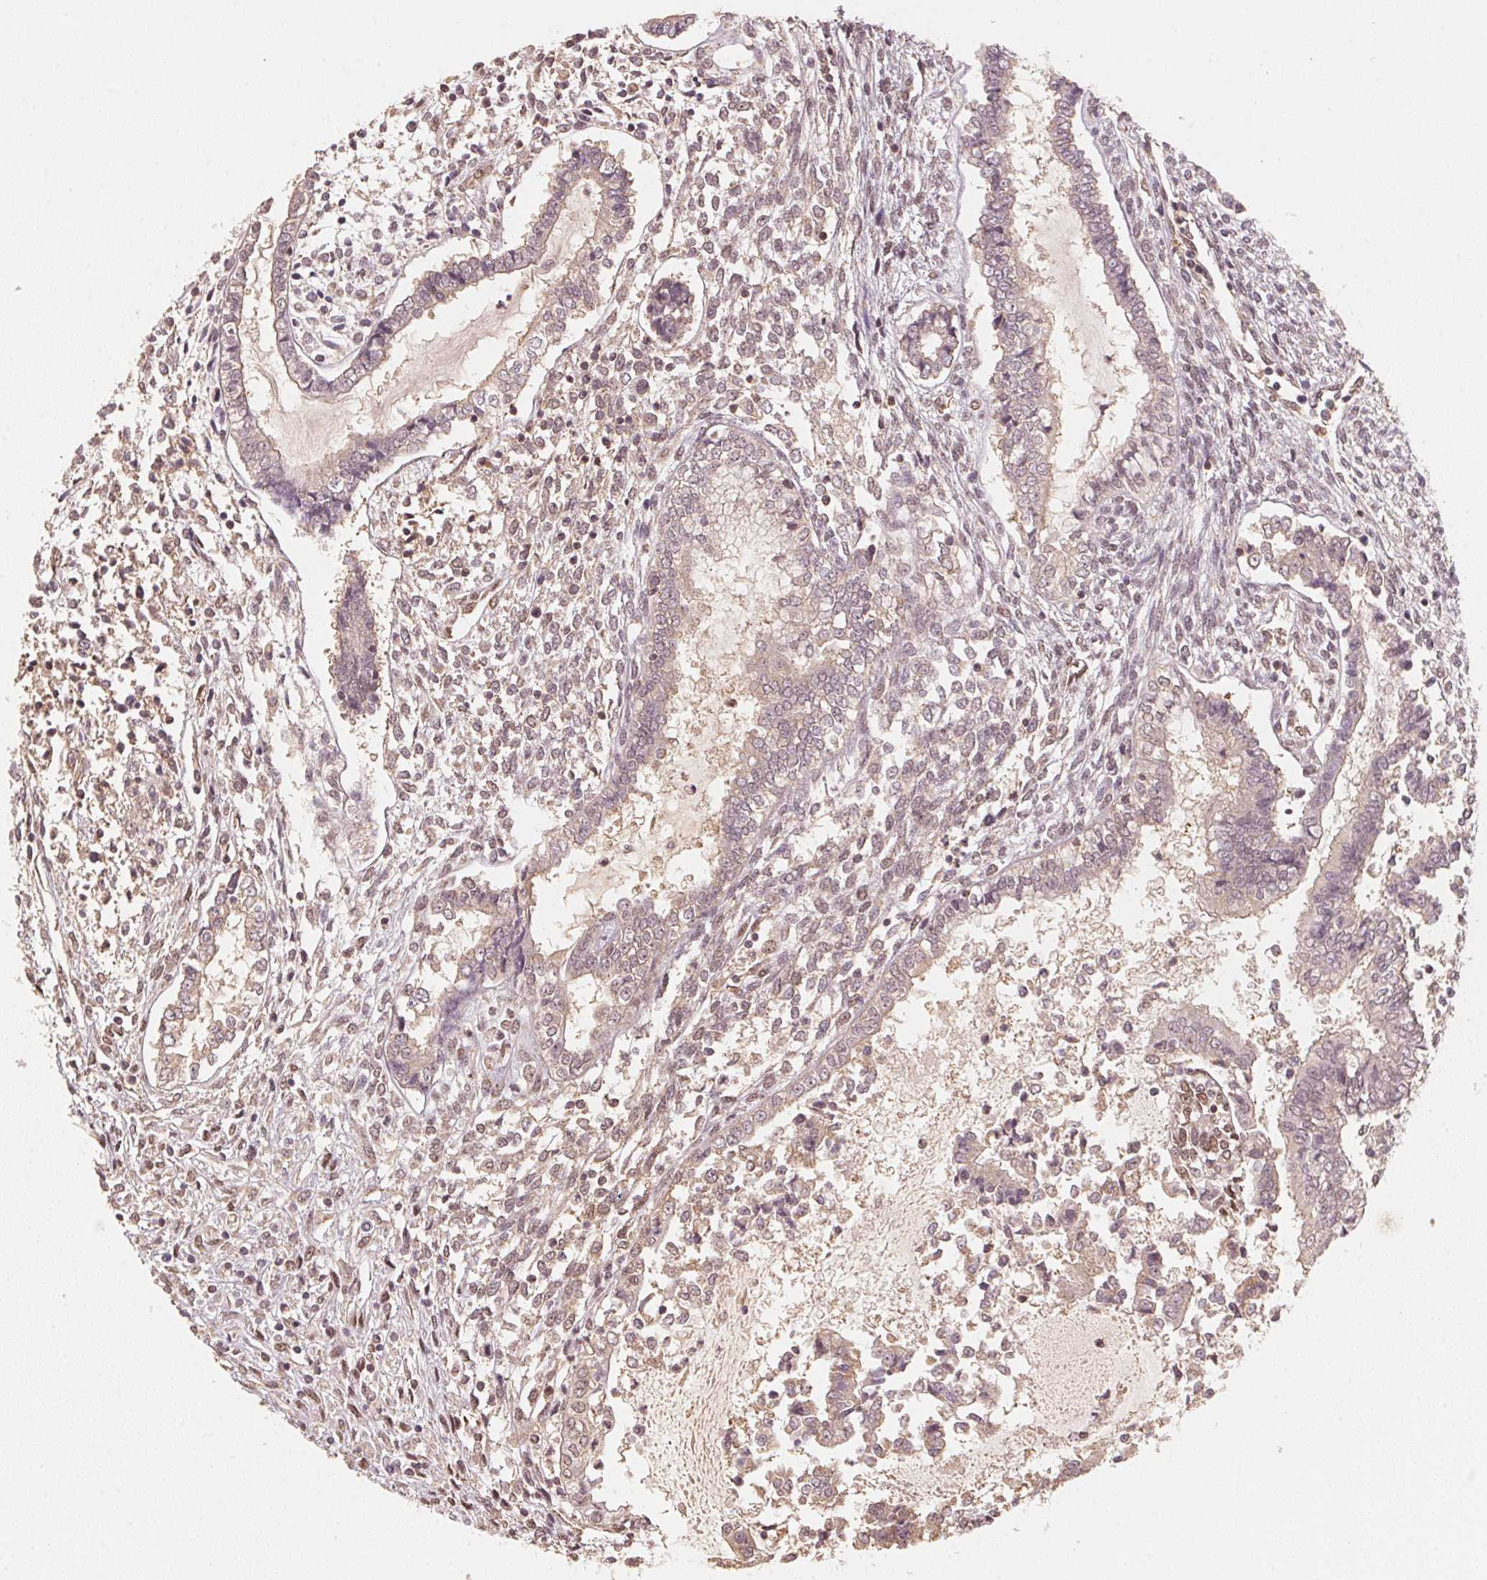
{"staining": {"intensity": "weak", "quantity": "25%-75%", "location": "cytoplasmic/membranous"}, "tissue": "testis cancer", "cell_type": "Tumor cells", "image_type": "cancer", "snomed": [{"axis": "morphology", "description": "Carcinoma, Embryonal, NOS"}, {"axis": "topography", "description": "Testis"}], "caption": "Immunohistochemistry staining of testis cancer (embryonal carcinoma), which exhibits low levels of weak cytoplasmic/membranous staining in about 25%-75% of tumor cells indicating weak cytoplasmic/membranous protein positivity. The staining was performed using DAB (3,3'-diaminobenzidine) (brown) for protein detection and nuclei were counterstained in hematoxylin (blue).", "gene": "C2orf73", "patient": {"sex": "male", "age": 37}}